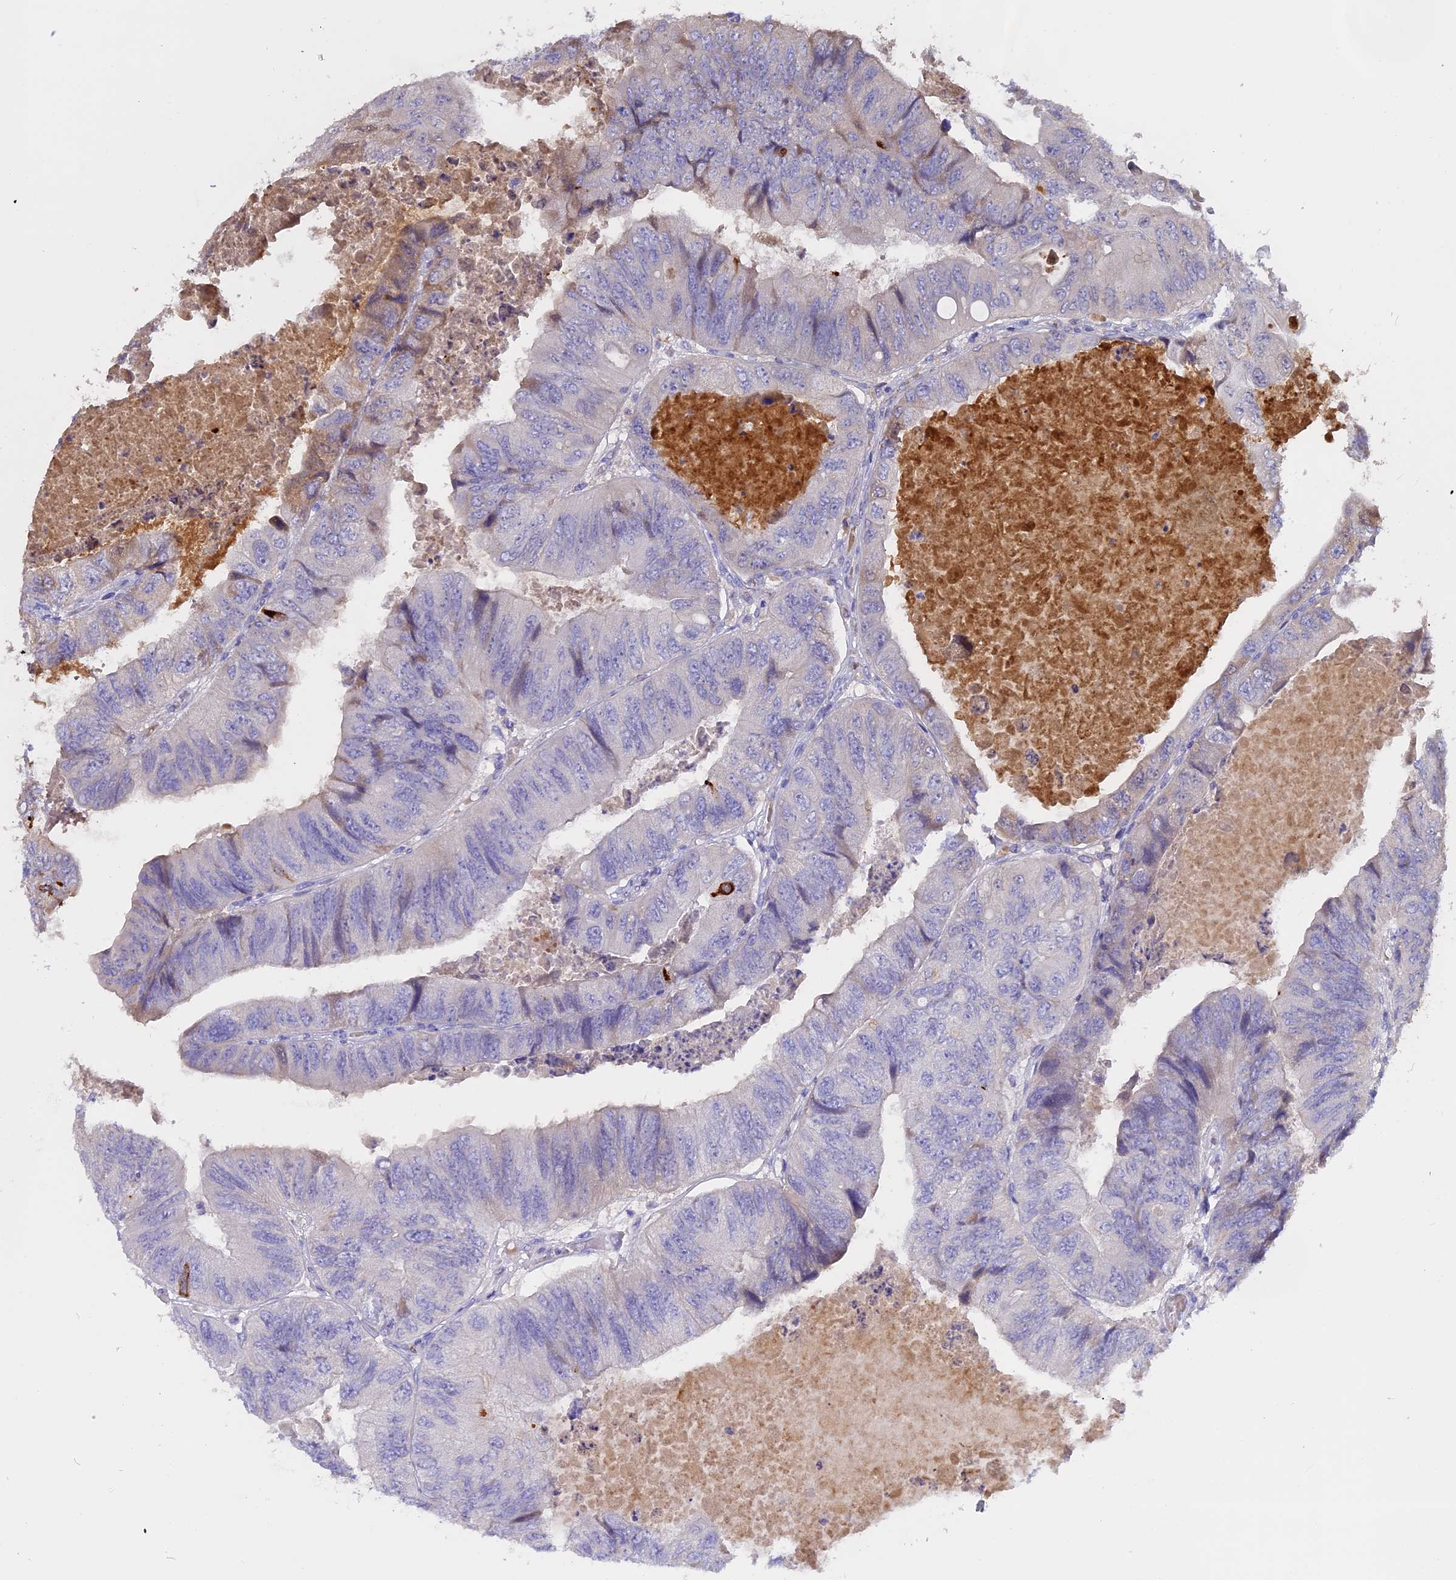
{"staining": {"intensity": "negative", "quantity": "none", "location": "none"}, "tissue": "colorectal cancer", "cell_type": "Tumor cells", "image_type": "cancer", "snomed": [{"axis": "morphology", "description": "Adenocarcinoma, NOS"}, {"axis": "topography", "description": "Rectum"}], "caption": "A high-resolution photomicrograph shows IHC staining of colorectal cancer, which demonstrates no significant expression in tumor cells. (DAB immunohistochemistry (IHC) with hematoxylin counter stain).", "gene": "WFDC2", "patient": {"sex": "male", "age": 63}}